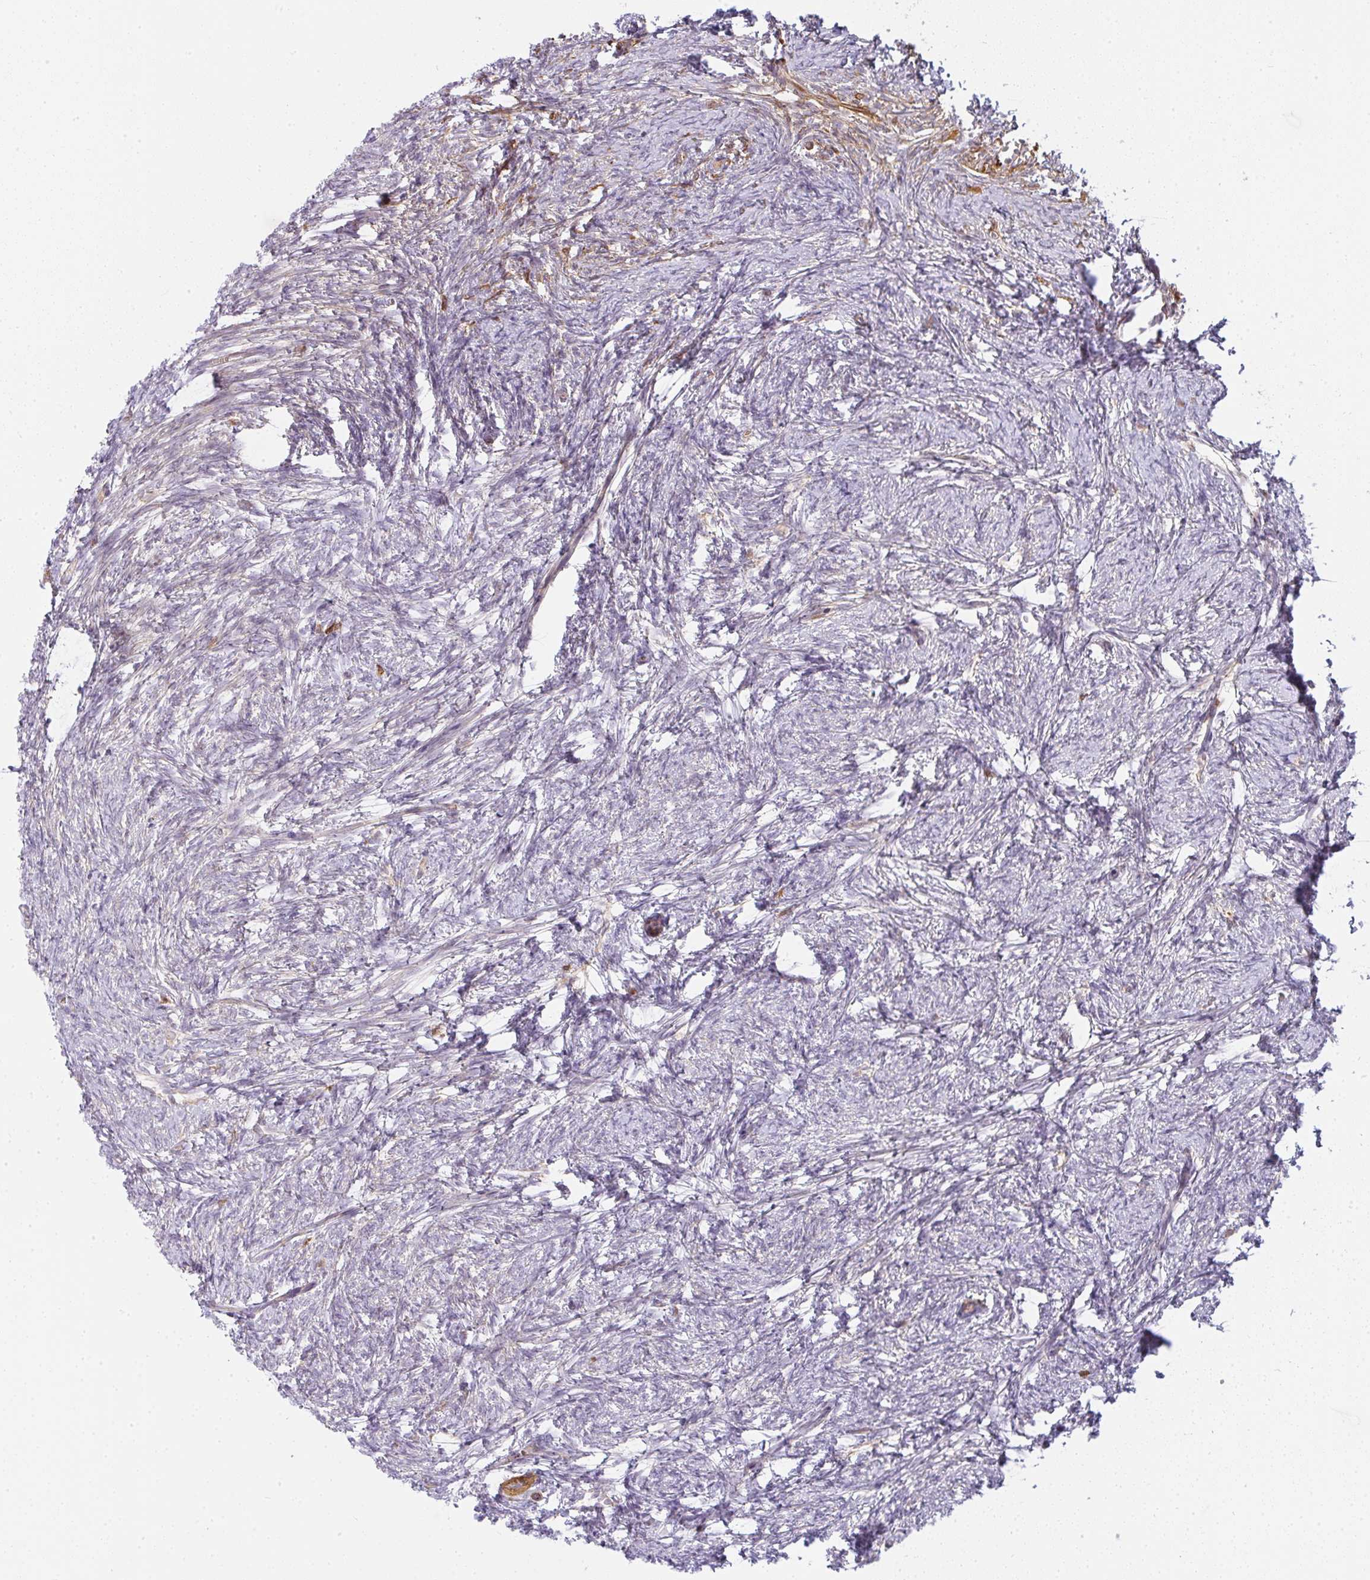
{"staining": {"intensity": "negative", "quantity": "none", "location": "none"}, "tissue": "ovary", "cell_type": "Ovarian stroma cells", "image_type": "normal", "snomed": [{"axis": "morphology", "description": "Normal tissue, NOS"}, {"axis": "topography", "description": "Ovary"}], "caption": "This is a image of immunohistochemistry staining of benign ovary, which shows no expression in ovarian stroma cells.", "gene": "SULF1", "patient": {"sex": "female", "age": 41}}